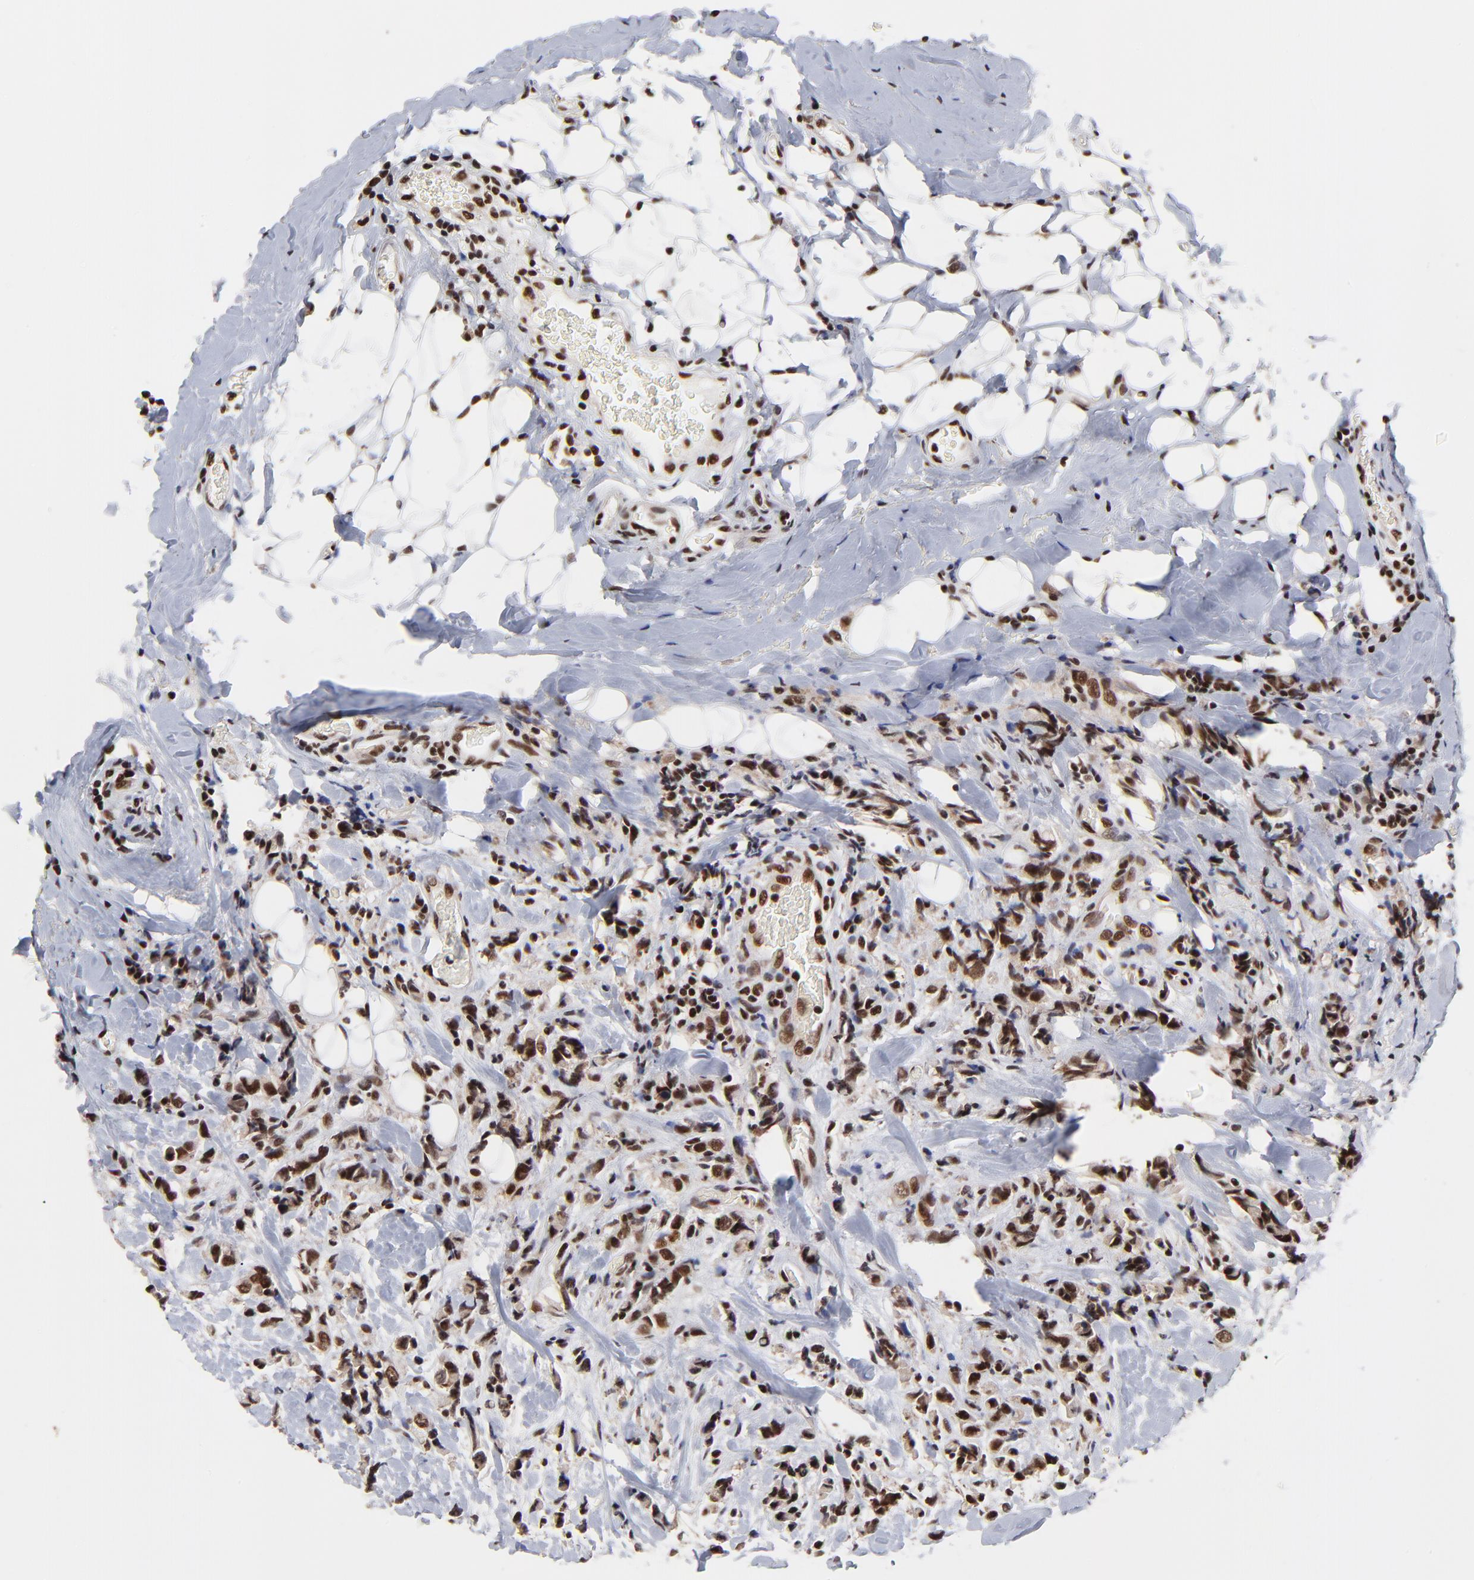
{"staining": {"intensity": "strong", "quantity": ">75%", "location": "nuclear"}, "tissue": "breast cancer", "cell_type": "Tumor cells", "image_type": "cancer", "snomed": [{"axis": "morphology", "description": "Lobular carcinoma"}, {"axis": "topography", "description": "Breast"}], "caption": "Immunohistochemistry (IHC) of human breast cancer reveals high levels of strong nuclear positivity in approximately >75% of tumor cells.", "gene": "RBM22", "patient": {"sex": "female", "age": 57}}